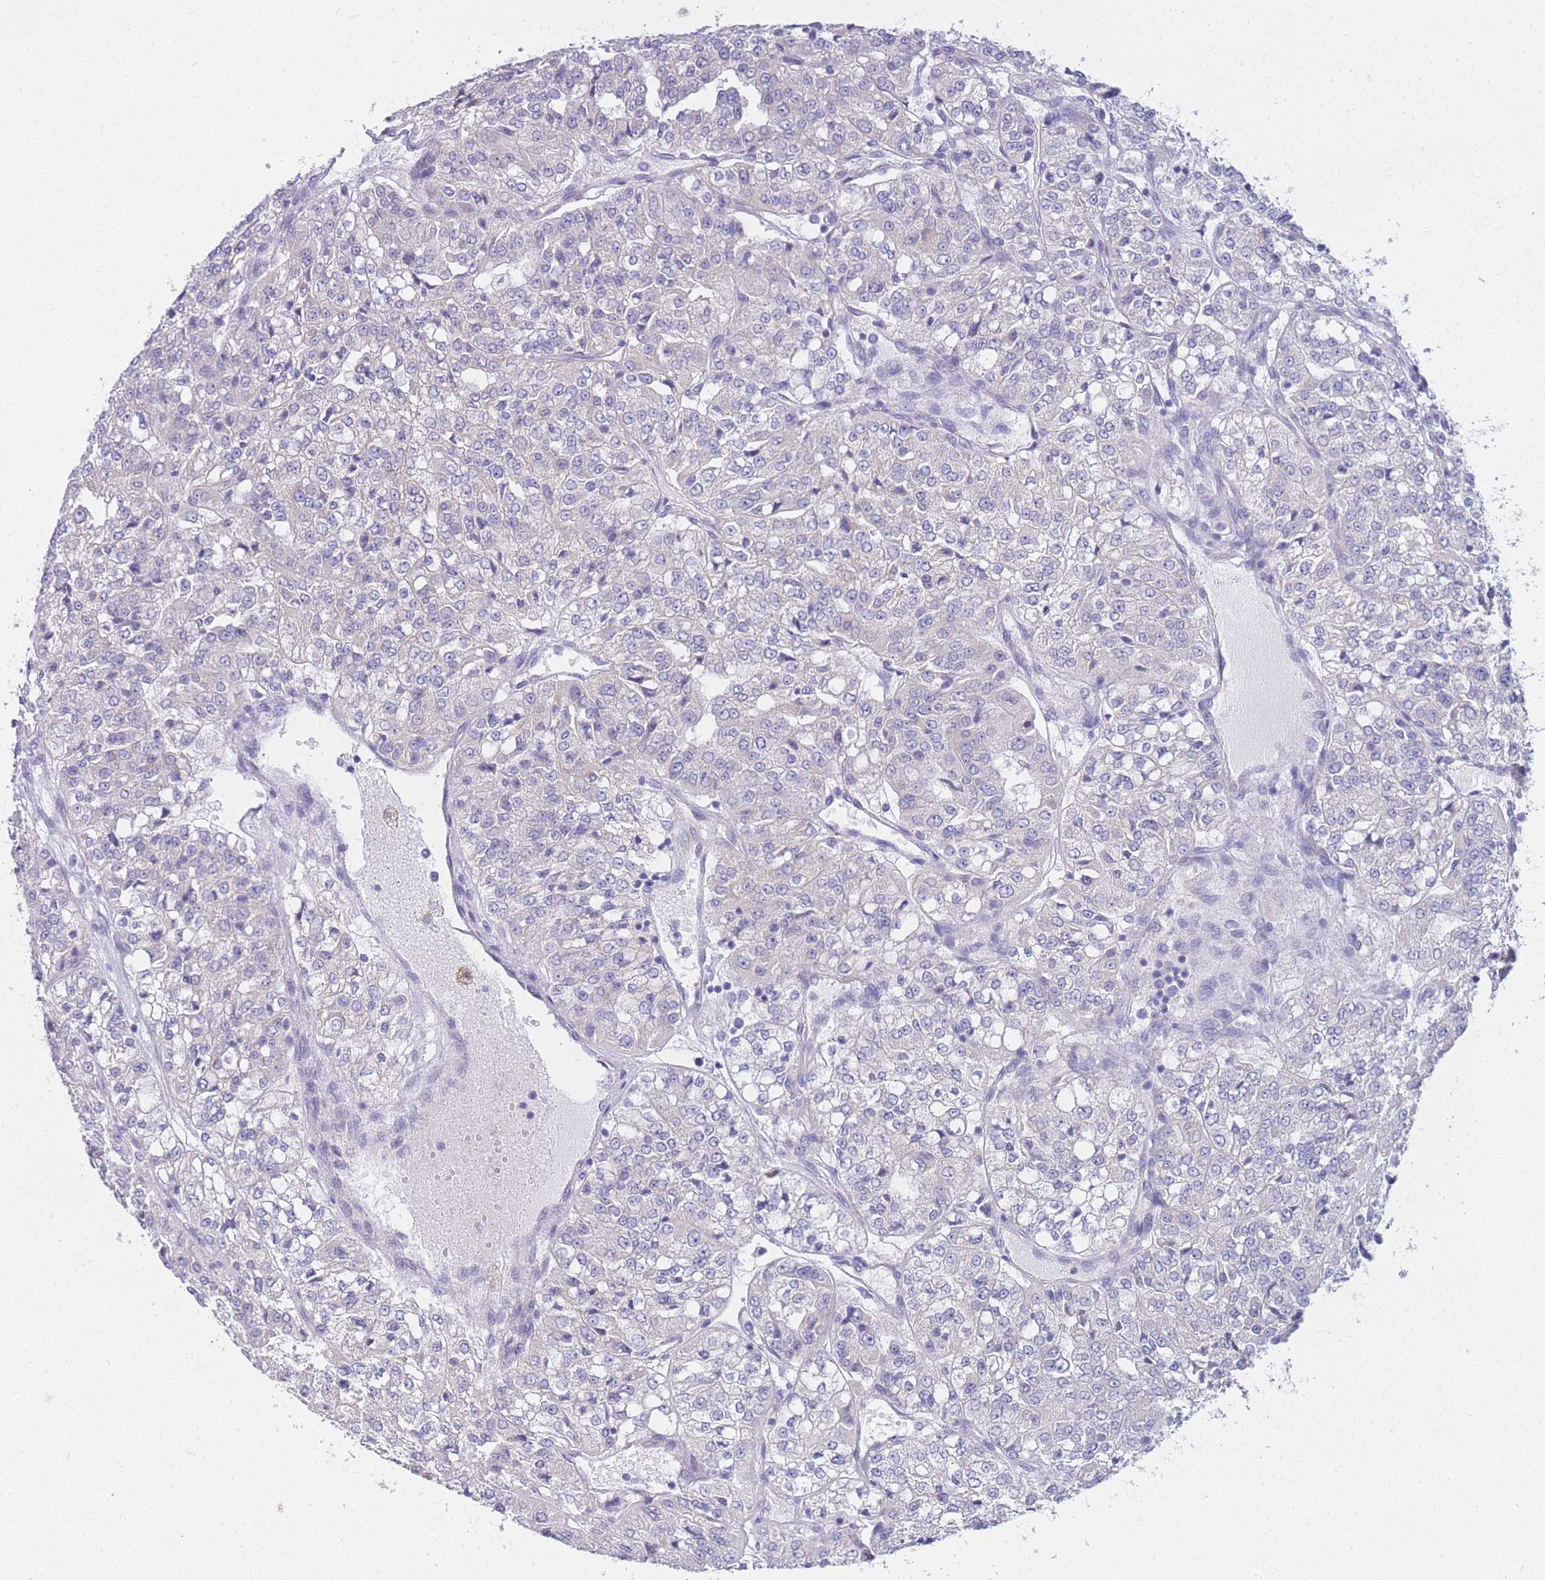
{"staining": {"intensity": "negative", "quantity": "none", "location": "none"}, "tissue": "renal cancer", "cell_type": "Tumor cells", "image_type": "cancer", "snomed": [{"axis": "morphology", "description": "Adenocarcinoma, NOS"}, {"axis": "topography", "description": "Kidney"}], "caption": "A high-resolution image shows immunohistochemistry staining of renal cancer (adenocarcinoma), which demonstrates no significant expression in tumor cells.", "gene": "FRAT2", "patient": {"sex": "female", "age": 63}}